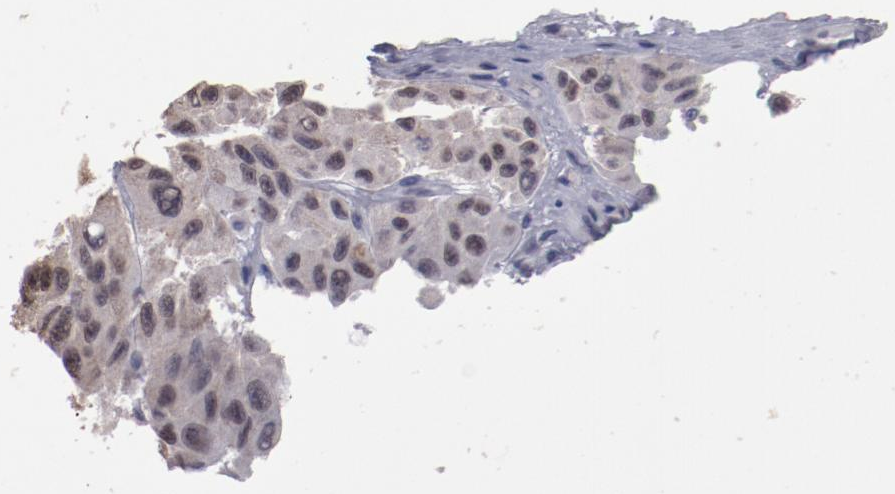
{"staining": {"intensity": "weak", "quantity": "25%-75%", "location": "nuclear"}, "tissue": "melanoma", "cell_type": "Tumor cells", "image_type": "cancer", "snomed": [{"axis": "morphology", "description": "Malignant melanoma, NOS"}, {"axis": "topography", "description": "Skin"}], "caption": "The image demonstrates a brown stain indicating the presence of a protein in the nuclear of tumor cells in malignant melanoma.", "gene": "IRF4", "patient": {"sex": "male", "age": 30}}